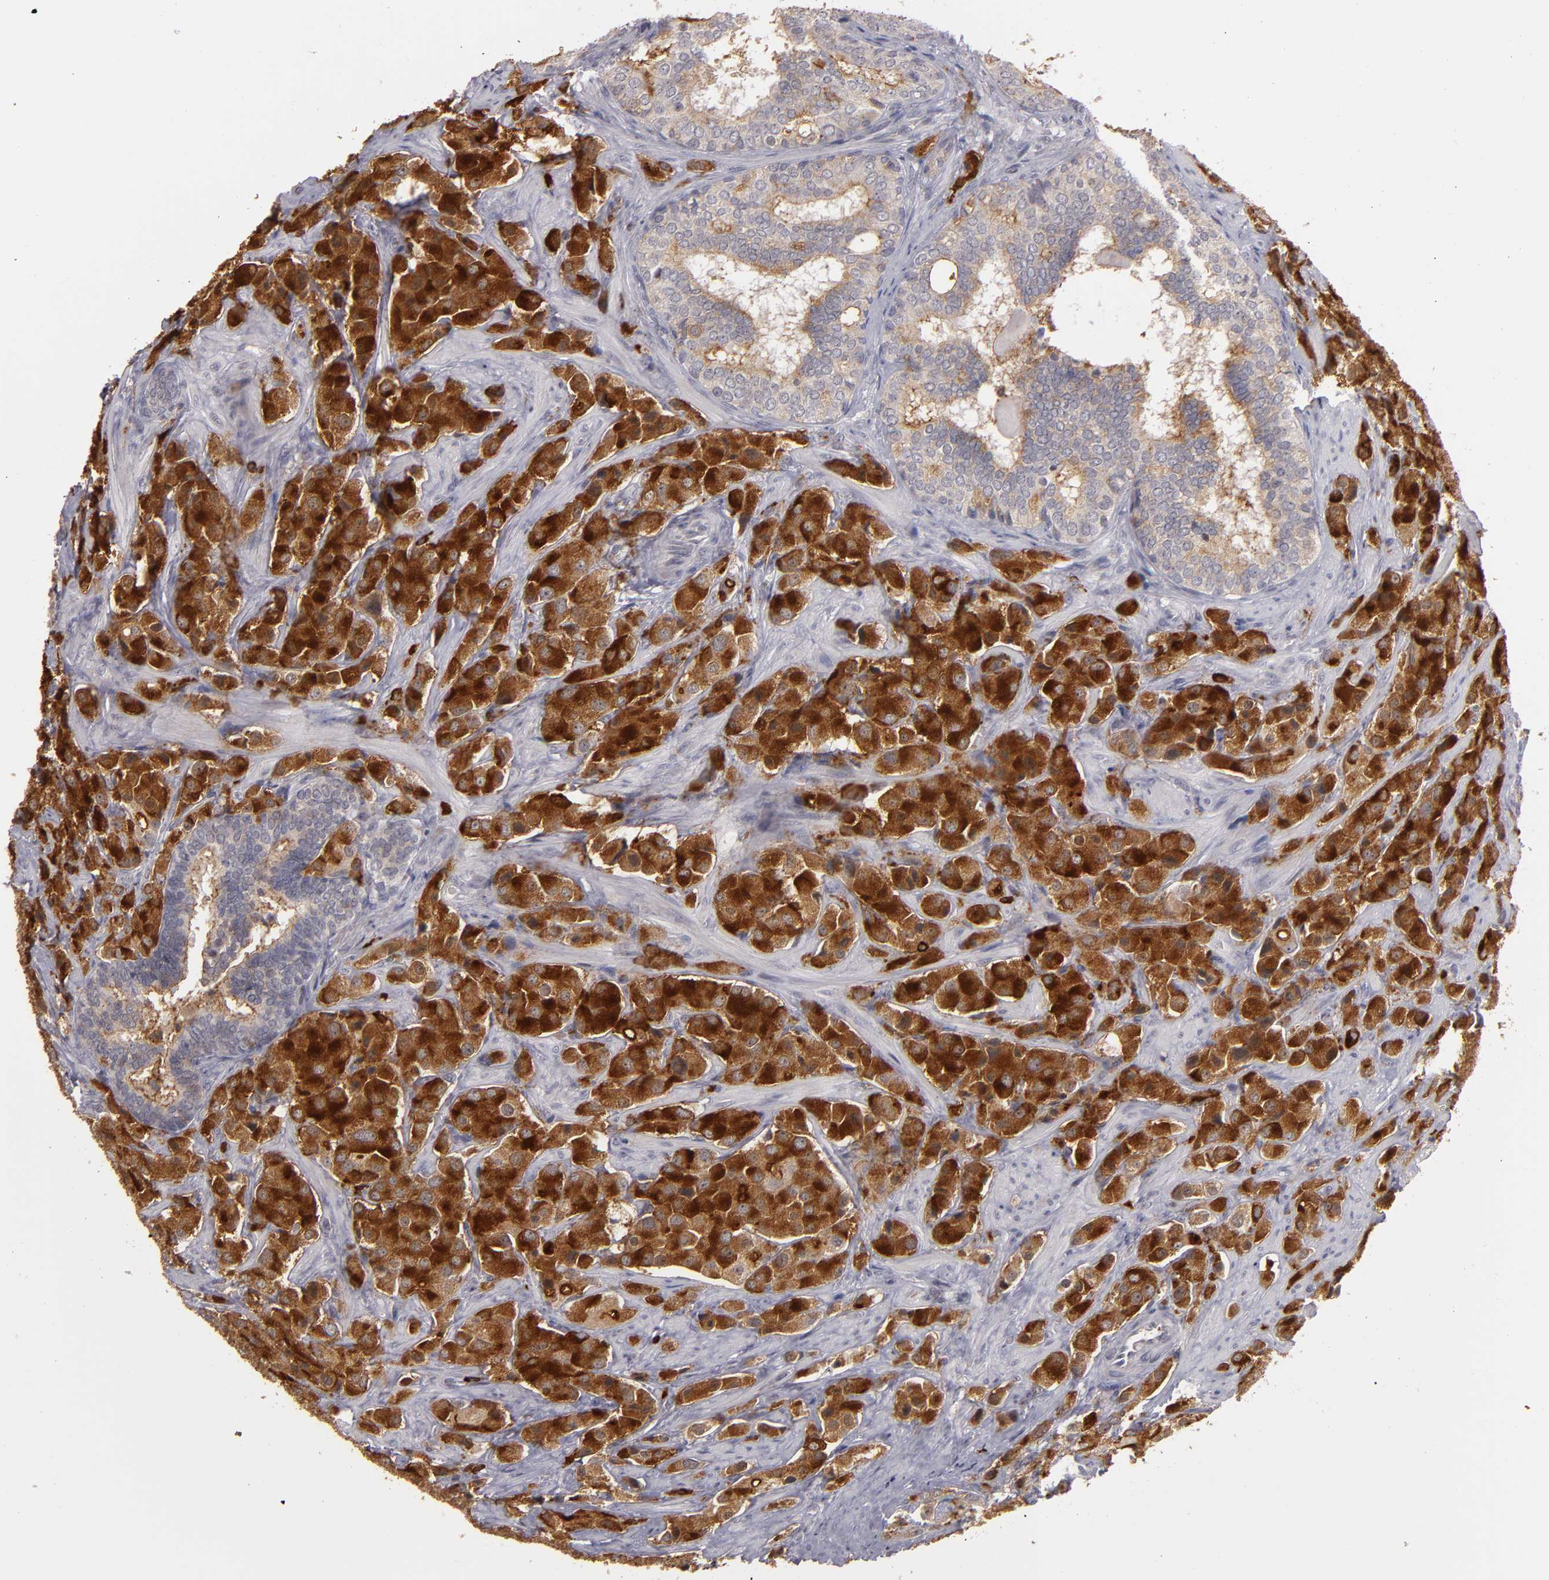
{"staining": {"intensity": "strong", "quantity": ">75%", "location": "cytoplasmic/membranous"}, "tissue": "prostate cancer", "cell_type": "Tumor cells", "image_type": "cancer", "snomed": [{"axis": "morphology", "description": "Adenocarcinoma, Medium grade"}, {"axis": "topography", "description": "Prostate"}], "caption": "High-magnification brightfield microscopy of prostate medium-grade adenocarcinoma stained with DAB (brown) and counterstained with hematoxylin (blue). tumor cells exhibit strong cytoplasmic/membranous positivity is present in about>75% of cells.", "gene": "STX3", "patient": {"sex": "male", "age": 70}}